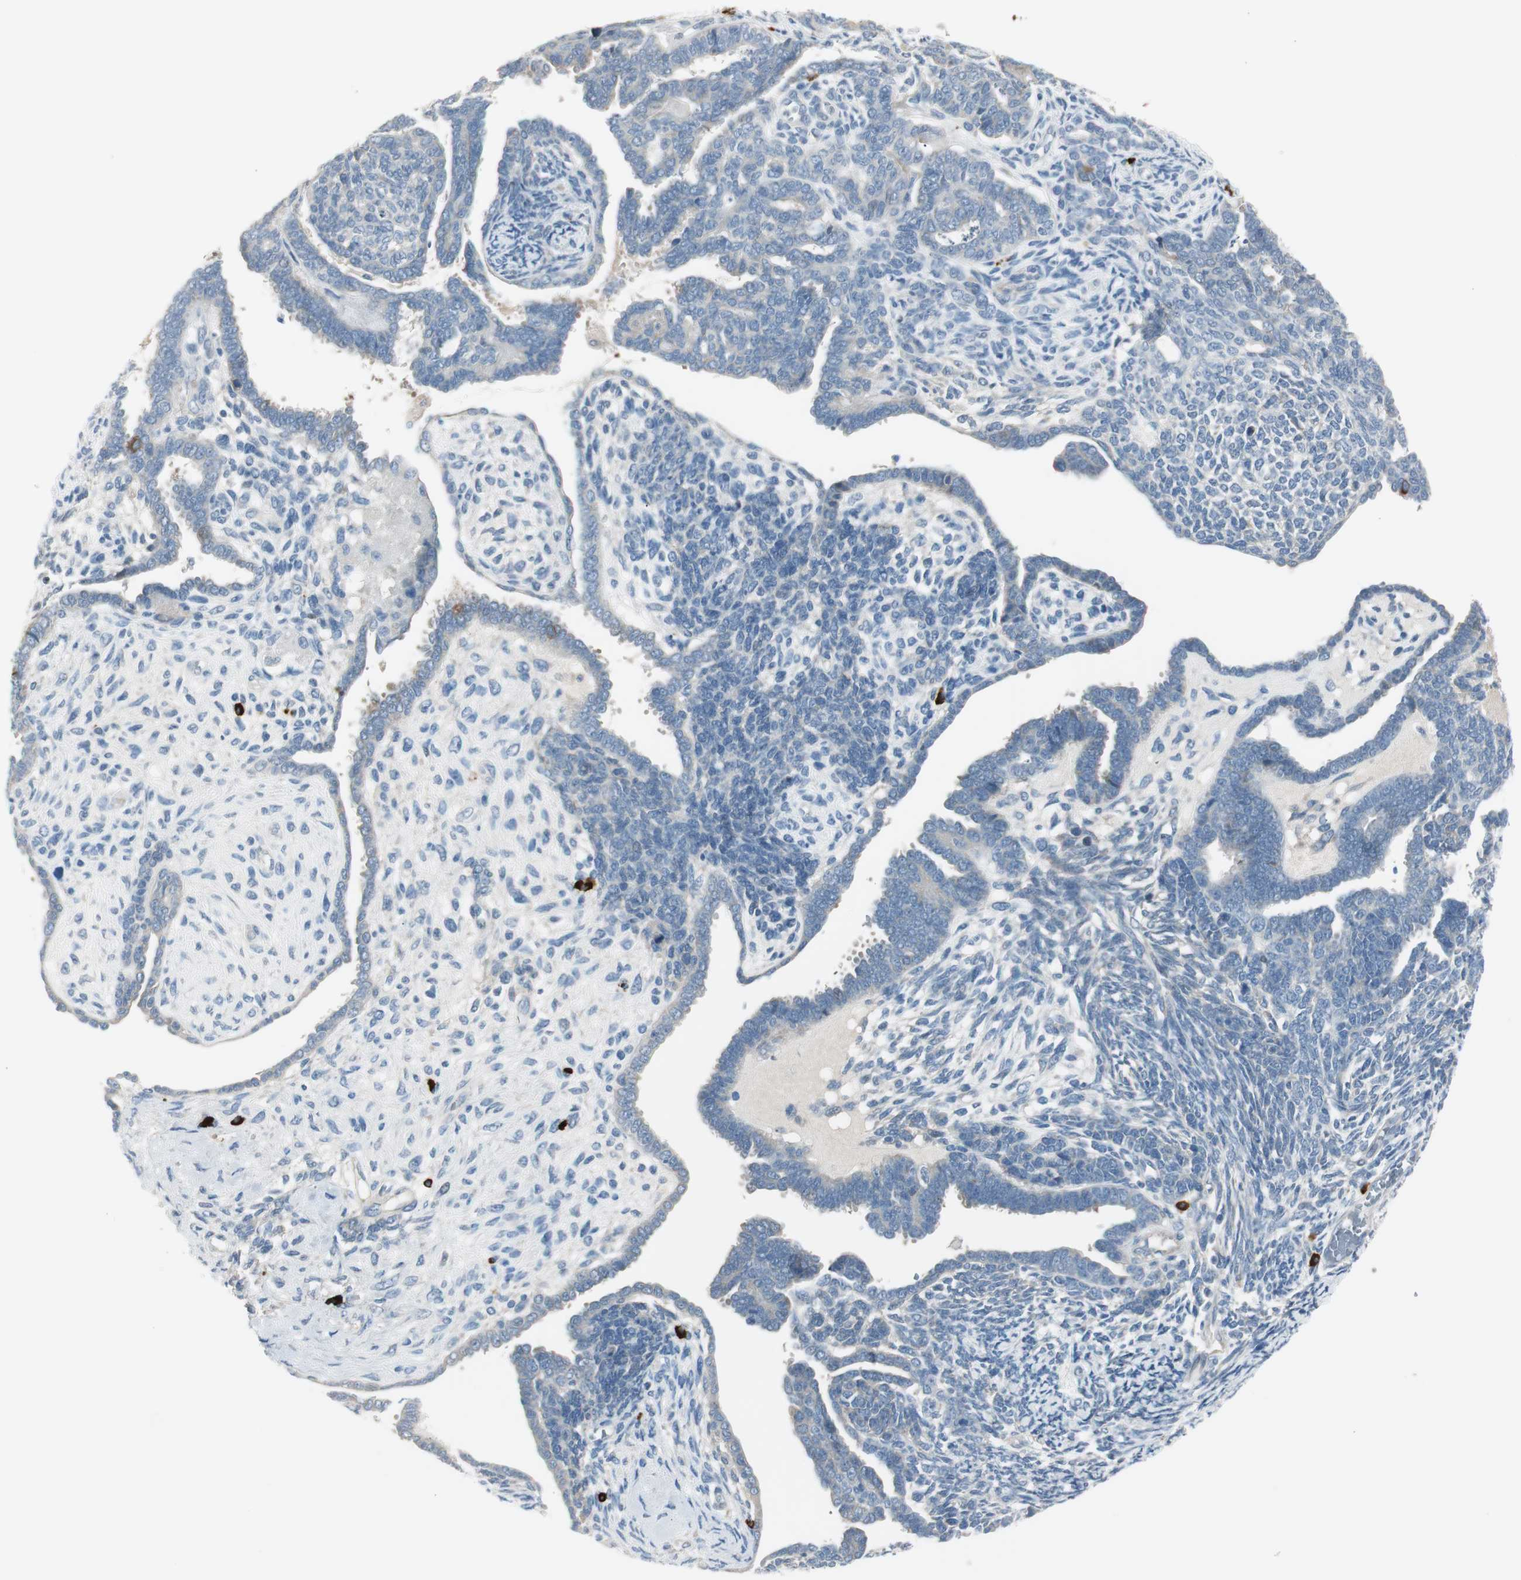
{"staining": {"intensity": "negative", "quantity": "none", "location": "none"}, "tissue": "endometrial cancer", "cell_type": "Tumor cells", "image_type": "cancer", "snomed": [{"axis": "morphology", "description": "Neoplasm, malignant, NOS"}, {"axis": "topography", "description": "Endometrium"}], "caption": "A histopathology image of endometrial neoplasm (malignant) stained for a protein exhibits no brown staining in tumor cells.", "gene": "MAPRE3", "patient": {"sex": "female", "age": 74}}